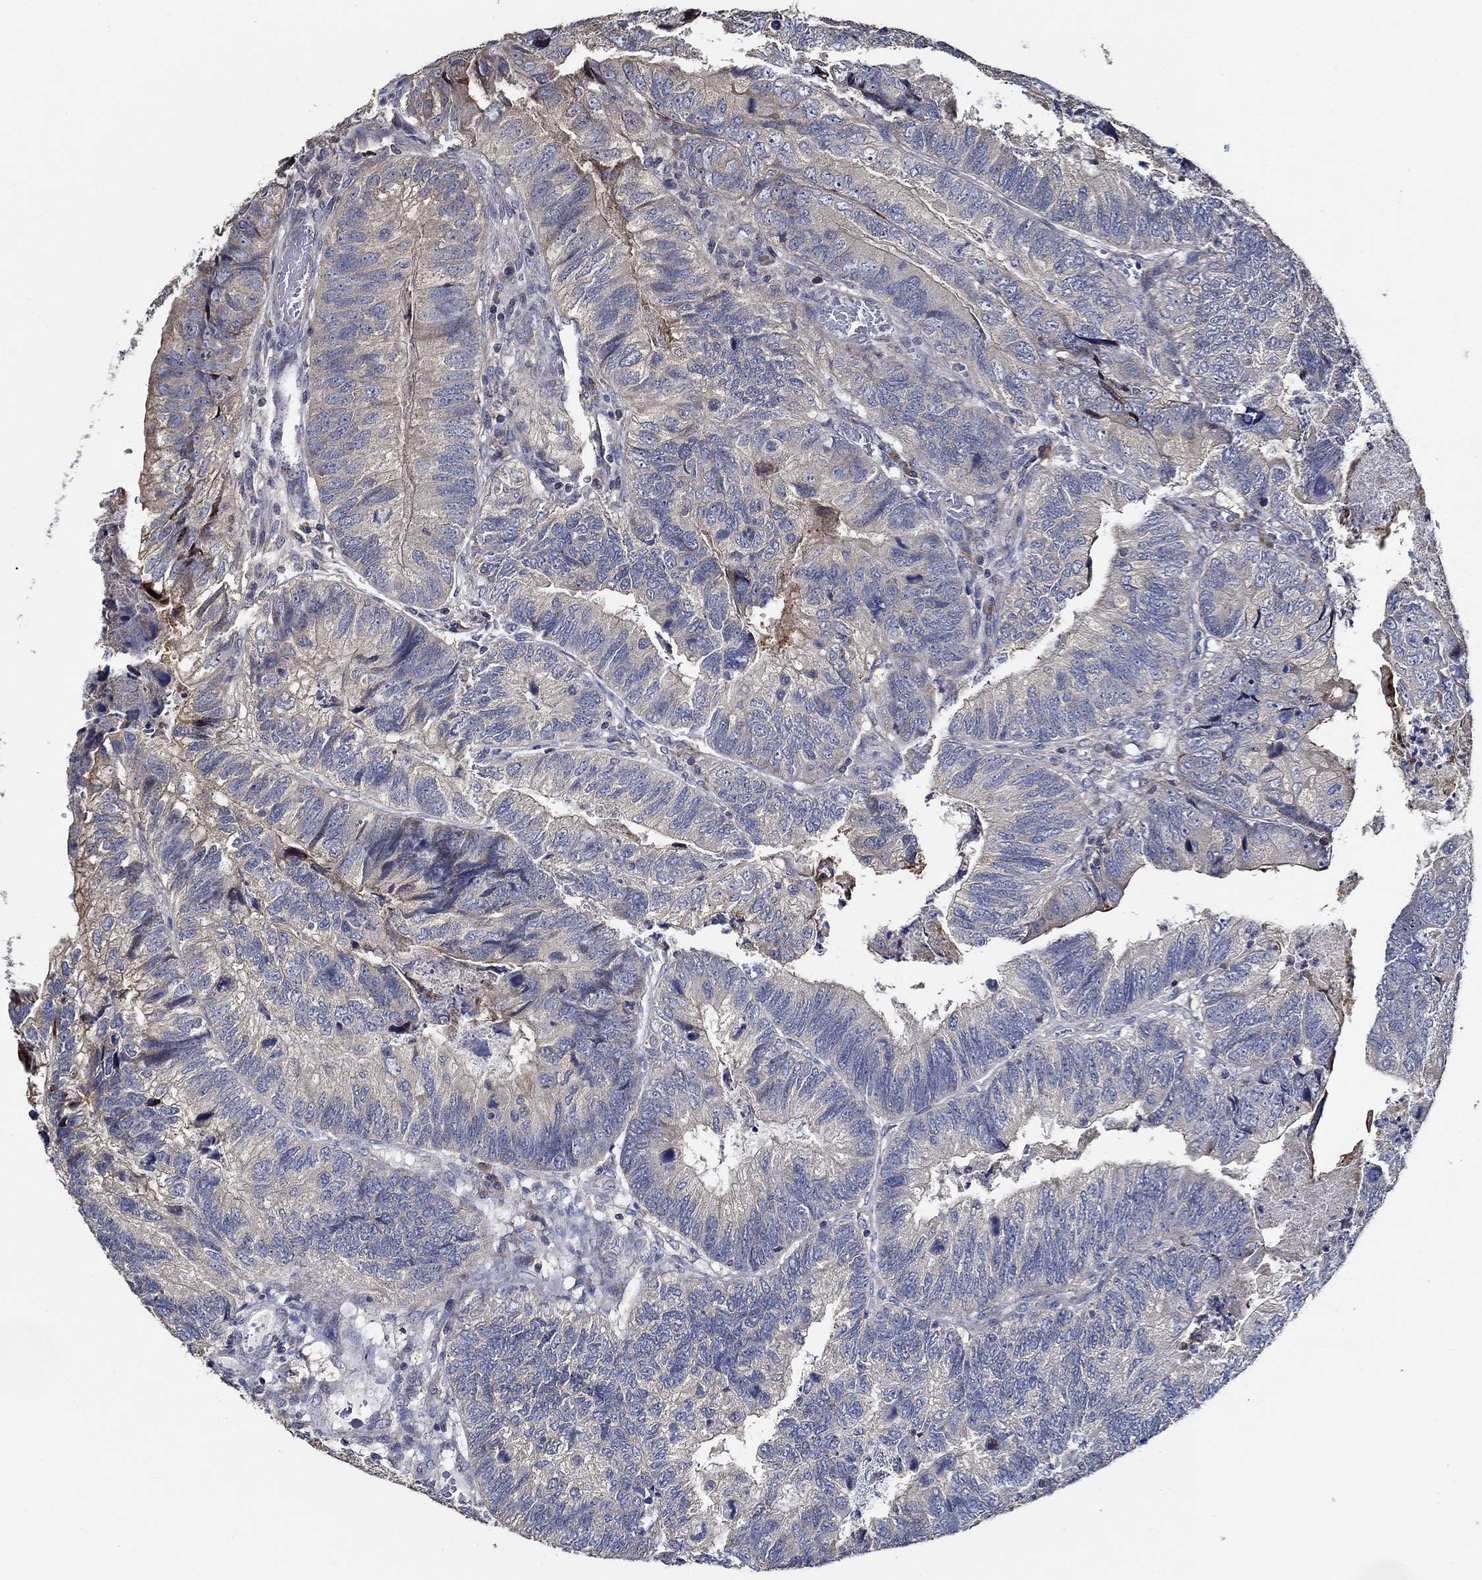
{"staining": {"intensity": "weak", "quantity": "25%-75%", "location": "cytoplasmic/membranous"}, "tissue": "colorectal cancer", "cell_type": "Tumor cells", "image_type": "cancer", "snomed": [{"axis": "morphology", "description": "Adenocarcinoma, NOS"}, {"axis": "topography", "description": "Colon"}], "caption": "Brown immunohistochemical staining in human adenocarcinoma (colorectal) demonstrates weak cytoplasmic/membranous staining in about 25%-75% of tumor cells. (Brightfield microscopy of DAB IHC at high magnification).", "gene": "WDR53", "patient": {"sex": "female", "age": 67}}